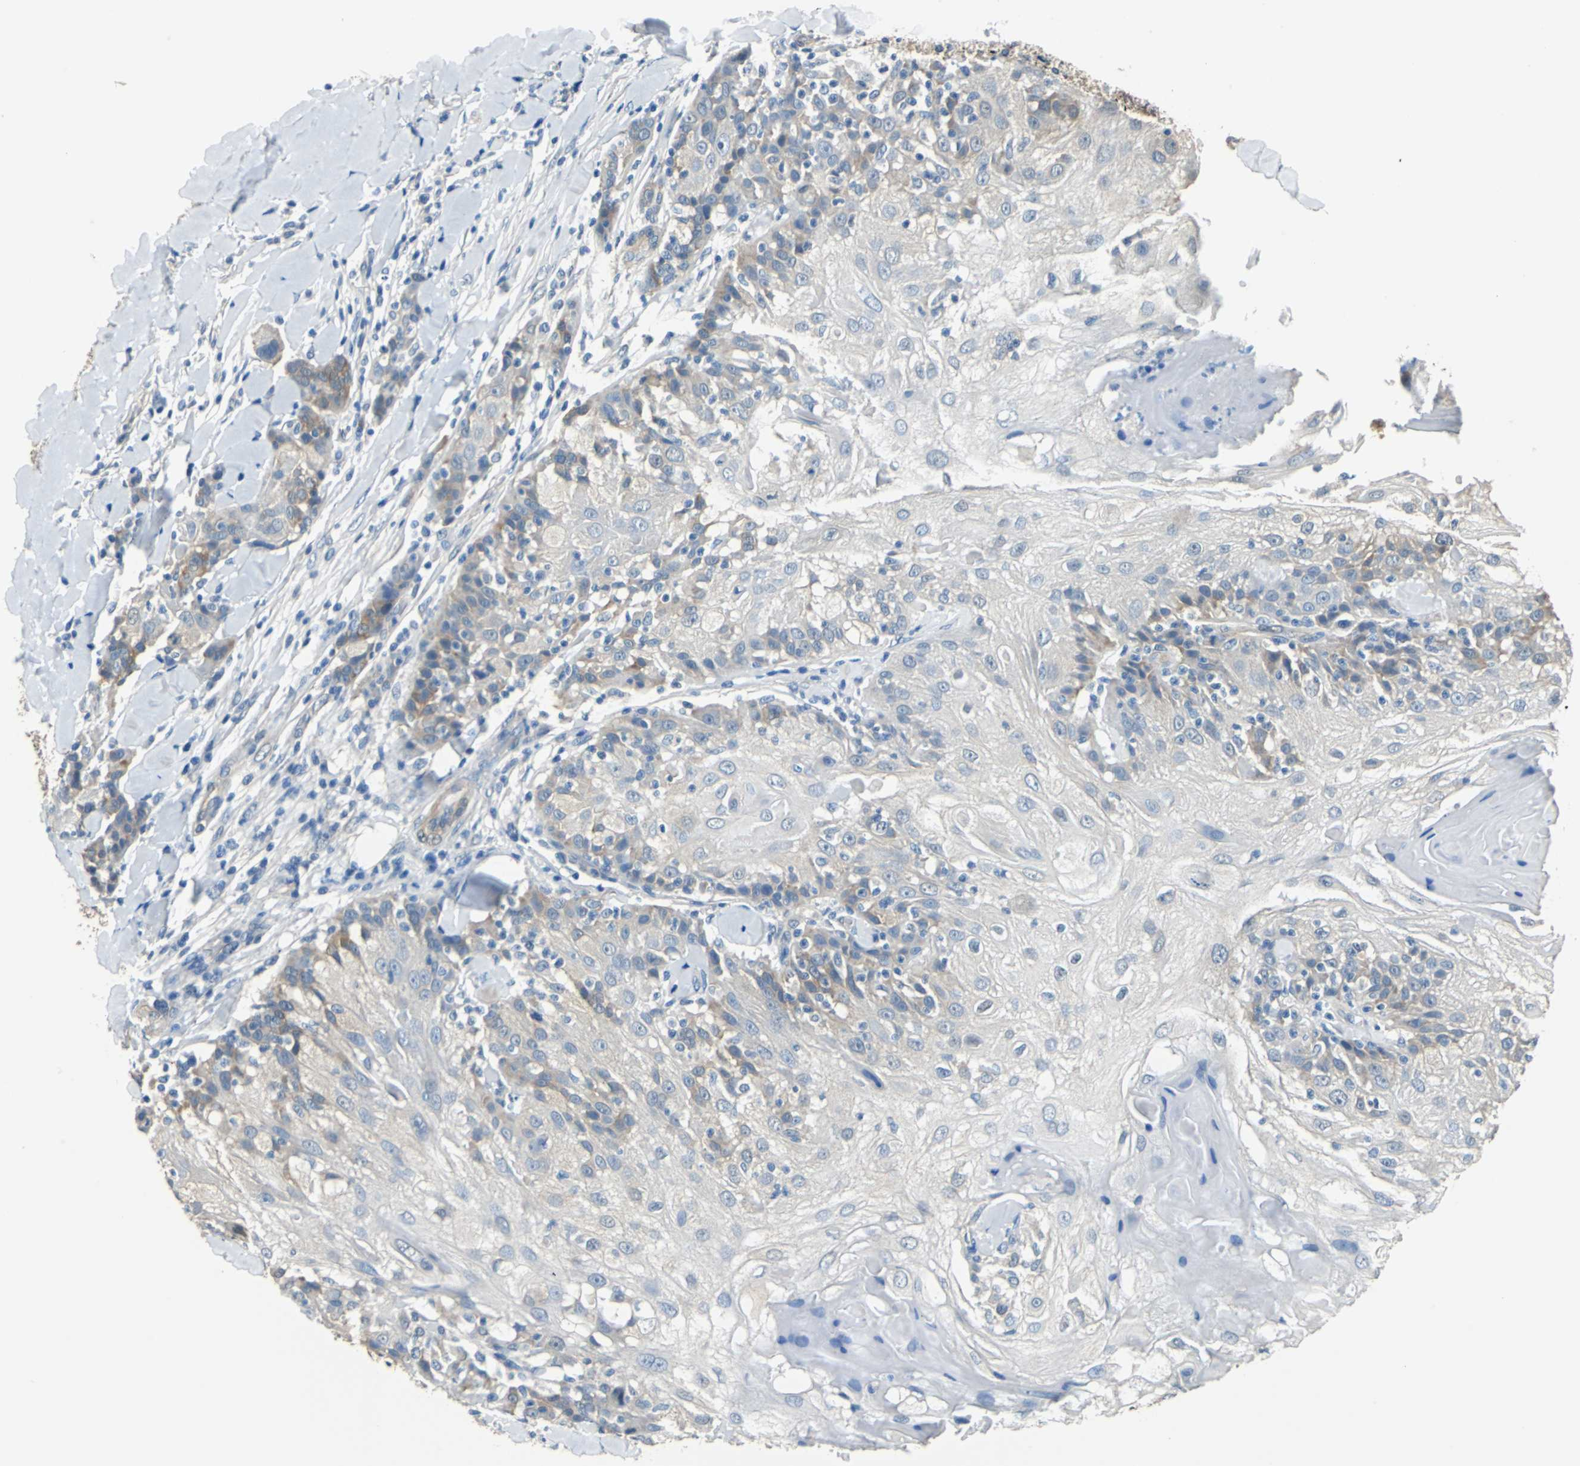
{"staining": {"intensity": "moderate", "quantity": "25%-75%", "location": "cytoplasmic/membranous"}, "tissue": "skin cancer", "cell_type": "Tumor cells", "image_type": "cancer", "snomed": [{"axis": "morphology", "description": "Normal tissue, NOS"}, {"axis": "morphology", "description": "Squamous cell carcinoma, NOS"}, {"axis": "topography", "description": "Skin"}], "caption": "Immunohistochemical staining of skin squamous cell carcinoma demonstrates medium levels of moderate cytoplasmic/membranous protein staining in about 25%-75% of tumor cells.", "gene": "FKBP4", "patient": {"sex": "female", "age": 83}}